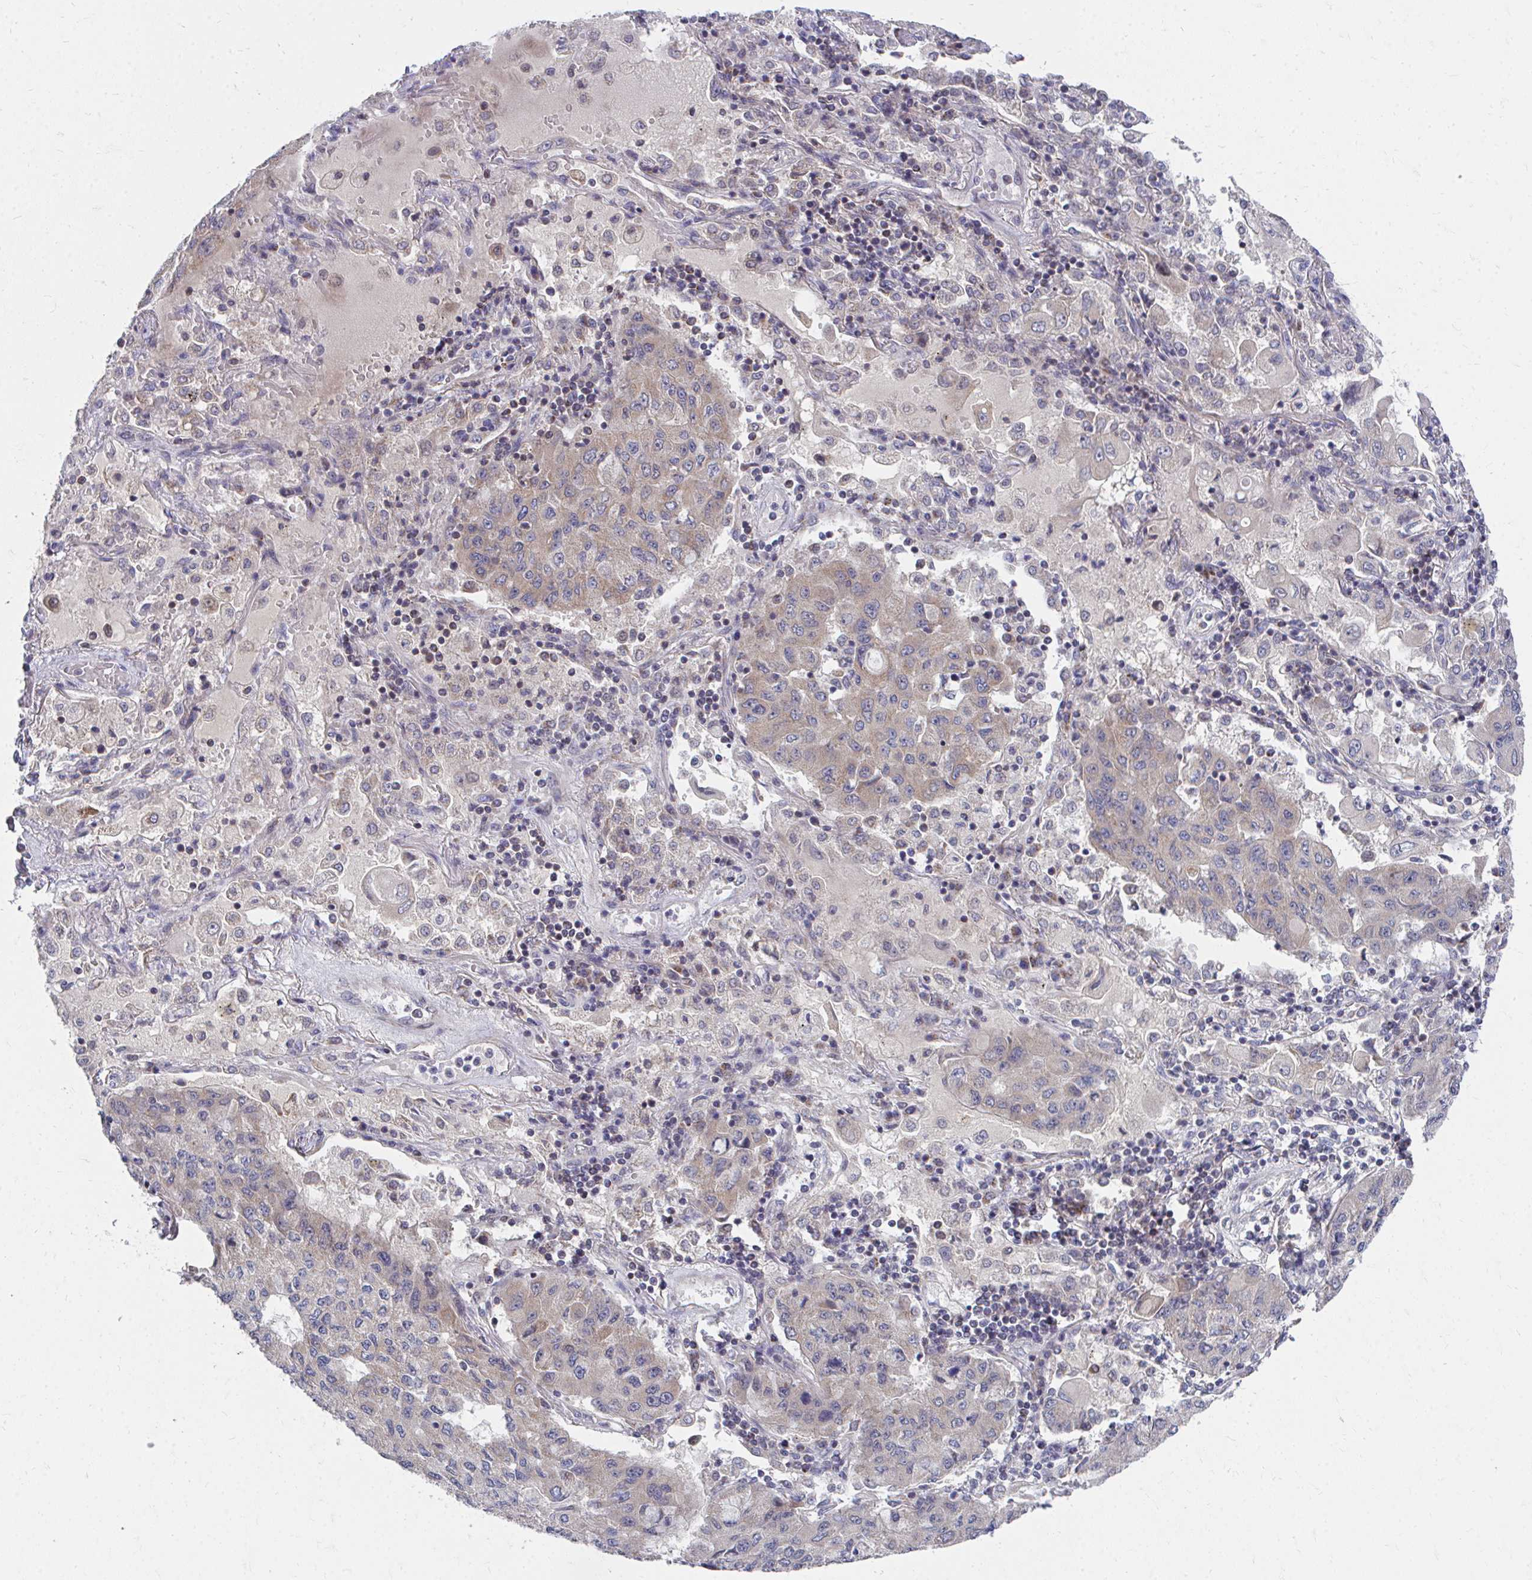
{"staining": {"intensity": "weak", "quantity": "25%-75%", "location": "cytoplasmic/membranous"}, "tissue": "lung cancer", "cell_type": "Tumor cells", "image_type": "cancer", "snomed": [{"axis": "morphology", "description": "Squamous cell carcinoma, NOS"}, {"axis": "topography", "description": "Lung"}], "caption": "Lung cancer (squamous cell carcinoma) was stained to show a protein in brown. There is low levels of weak cytoplasmic/membranous positivity in about 25%-75% of tumor cells.", "gene": "PEX3", "patient": {"sex": "male", "age": 74}}